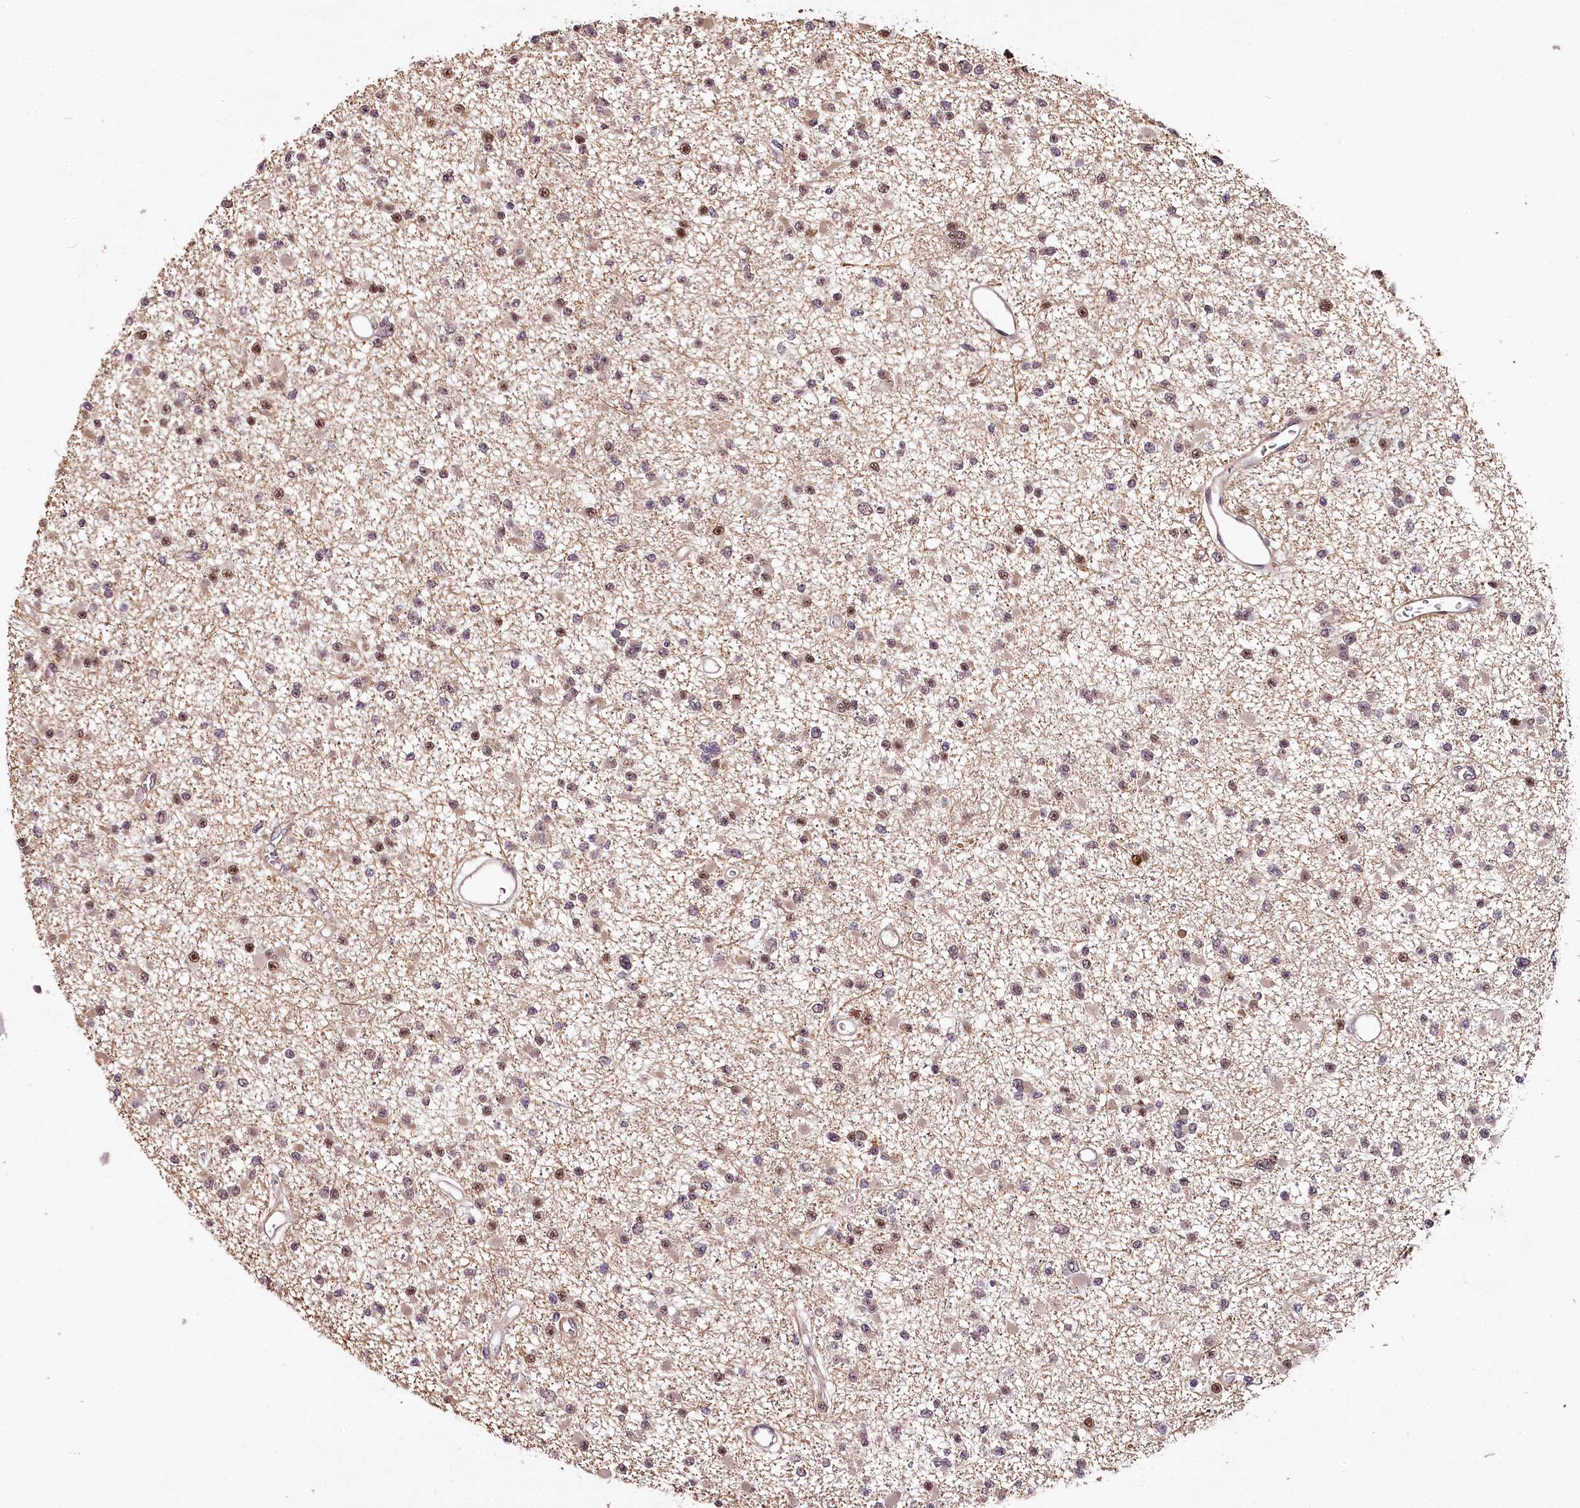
{"staining": {"intensity": "moderate", "quantity": "25%-75%", "location": "nuclear"}, "tissue": "glioma", "cell_type": "Tumor cells", "image_type": "cancer", "snomed": [{"axis": "morphology", "description": "Glioma, malignant, Low grade"}, {"axis": "topography", "description": "Brain"}], "caption": "Immunohistochemistry photomicrograph of neoplastic tissue: human glioma stained using immunohistochemistry demonstrates medium levels of moderate protein expression localized specifically in the nuclear of tumor cells, appearing as a nuclear brown color.", "gene": "MAML3", "patient": {"sex": "female", "age": 22}}